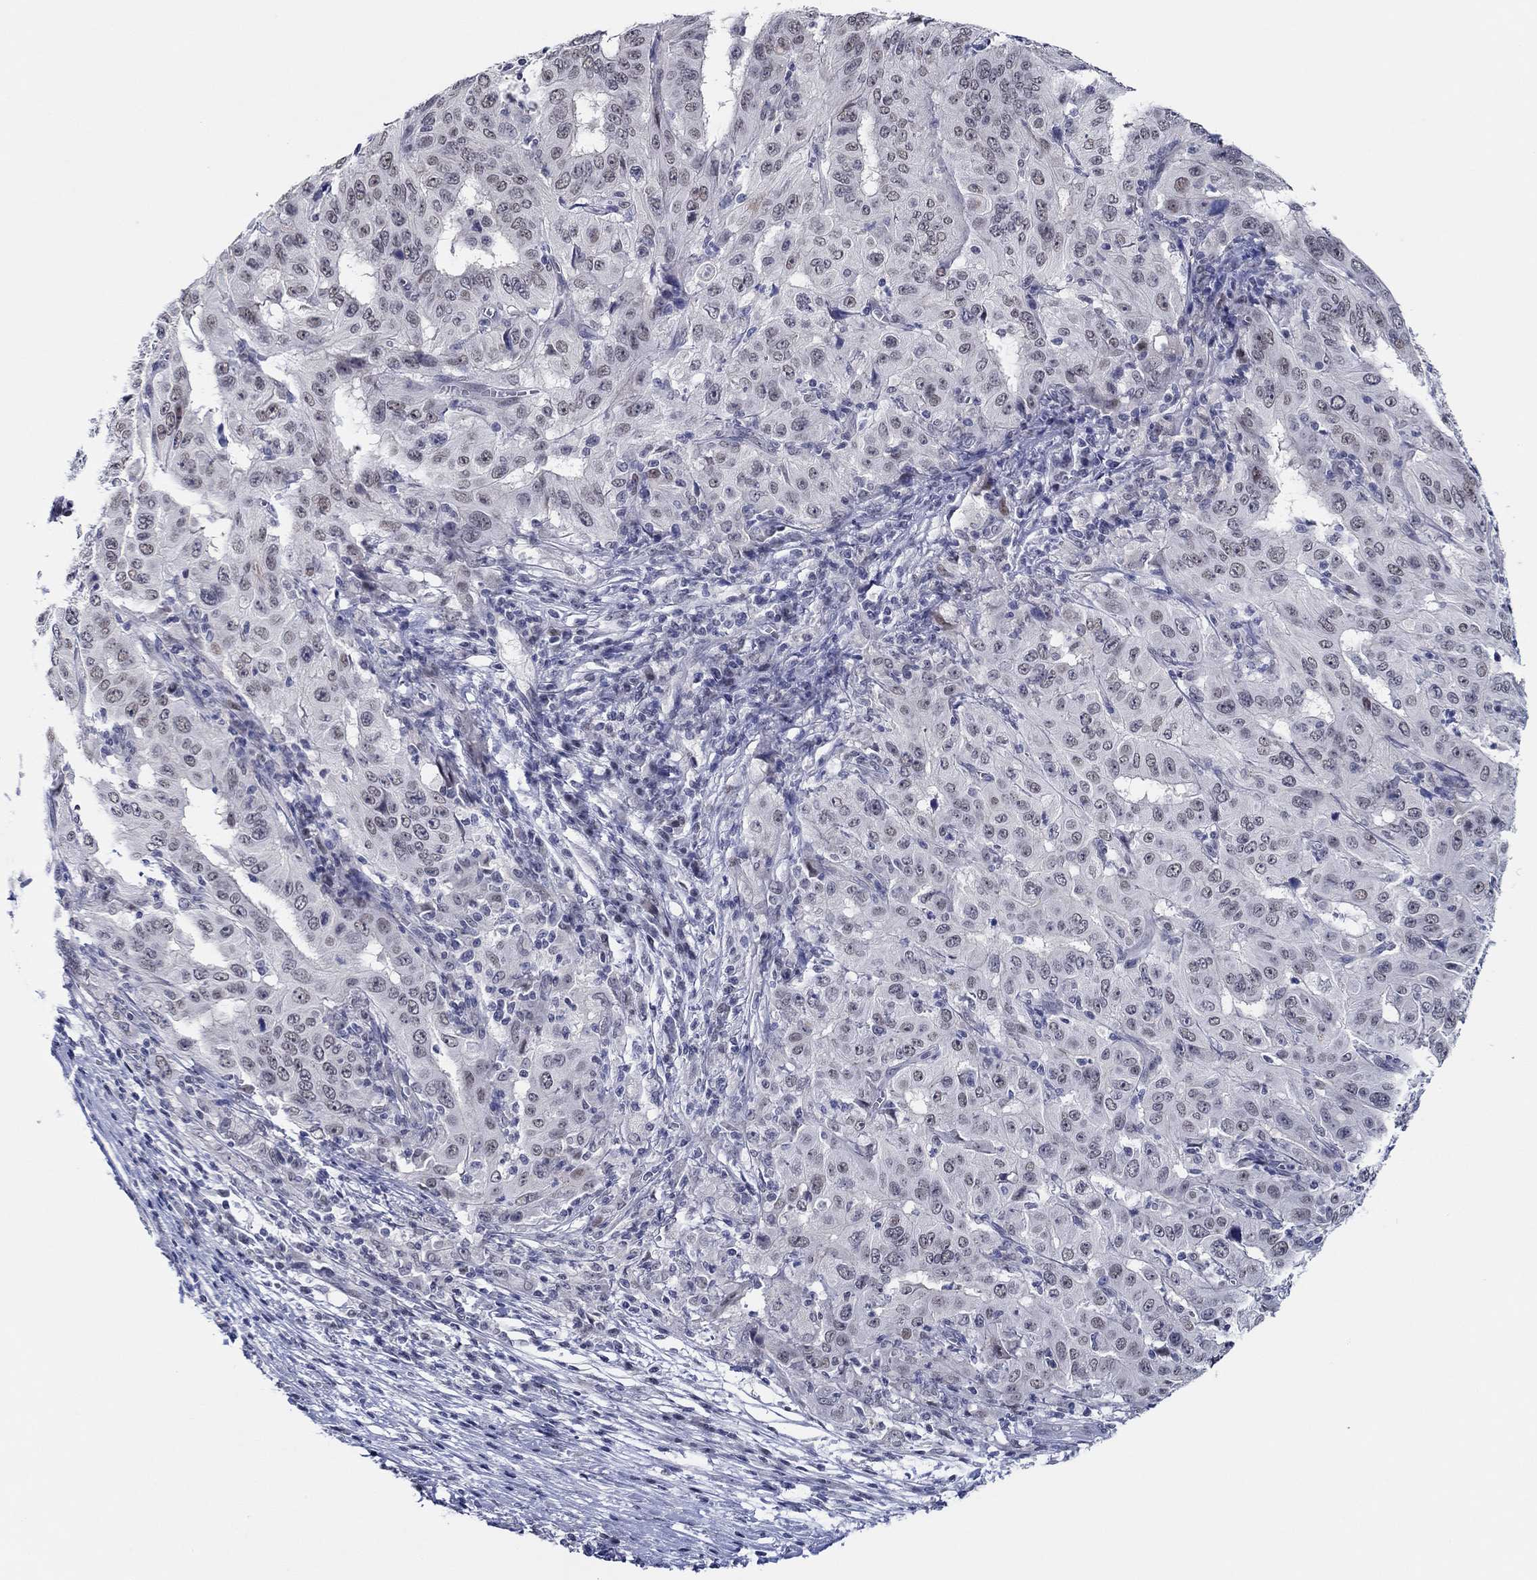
{"staining": {"intensity": "negative", "quantity": "none", "location": "none"}, "tissue": "pancreatic cancer", "cell_type": "Tumor cells", "image_type": "cancer", "snomed": [{"axis": "morphology", "description": "Adenocarcinoma, NOS"}, {"axis": "topography", "description": "Pancreas"}], "caption": "Immunohistochemistry of pancreatic cancer (adenocarcinoma) demonstrates no positivity in tumor cells. (IHC, brightfield microscopy, high magnification).", "gene": "SLC34A1", "patient": {"sex": "male", "age": 63}}